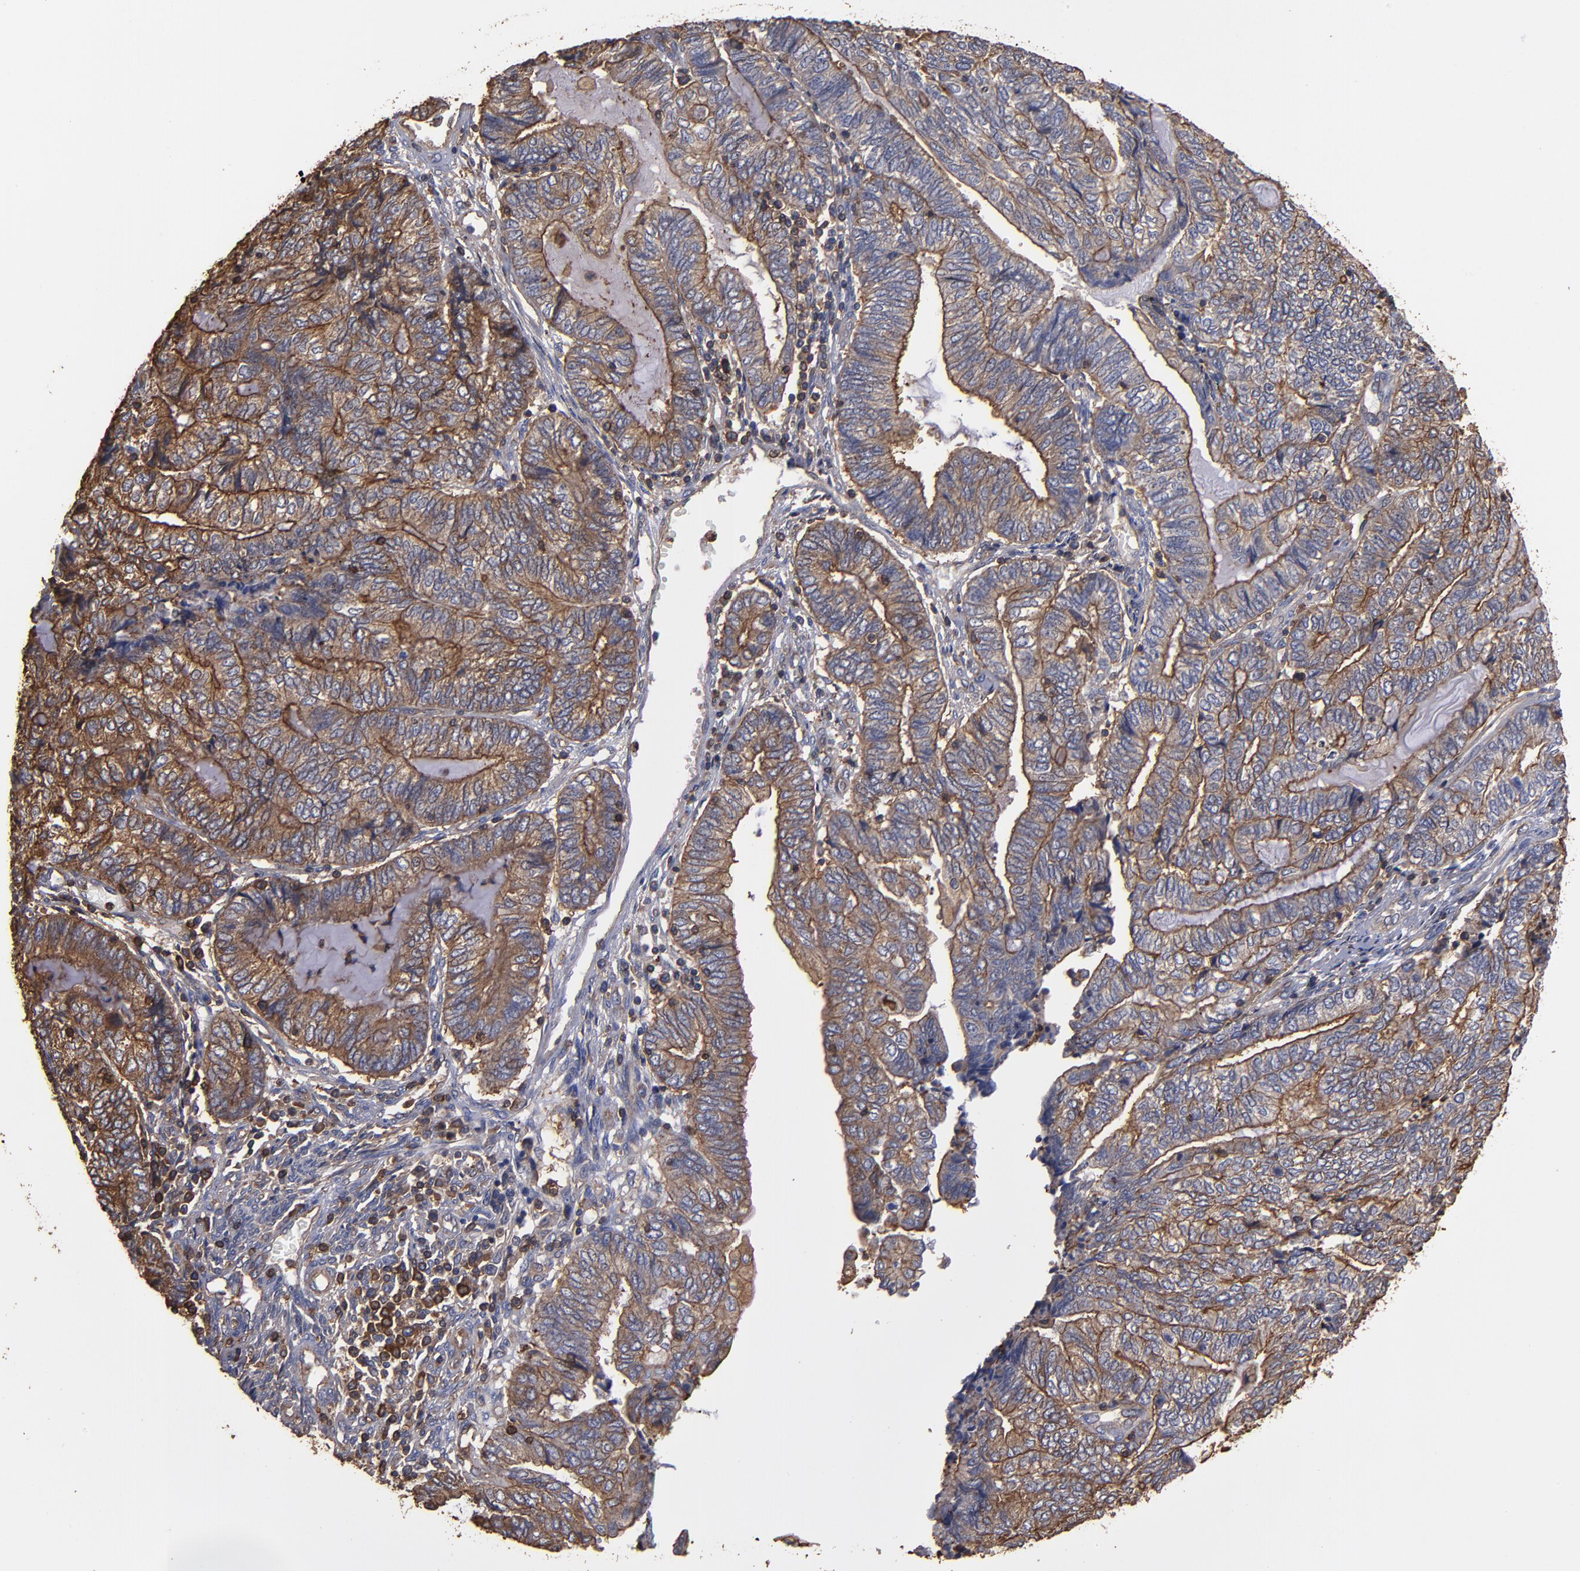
{"staining": {"intensity": "moderate", "quantity": ">75%", "location": "cytoplasmic/membranous"}, "tissue": "endometrial cancer", "cell_type": "Tumor cells", "image_type": "cancer", "snomed": [{"axis": "morphology", "description": "Adenocarcinoma, NOS"}, {"axis": "topography", "description": "Uterus"}, {"axis": "topography", "description": "Endometrium"}], "caption": "IHC histopathology image of endometrial adenocarcinoma stained for a protein (brown), which displays medium levels of moderate cytoplasmic/membranous positivity in approximately >75% of tumor cells.", "gene": "ACTN4", "patient": {"sex": "female", "age": 70}}